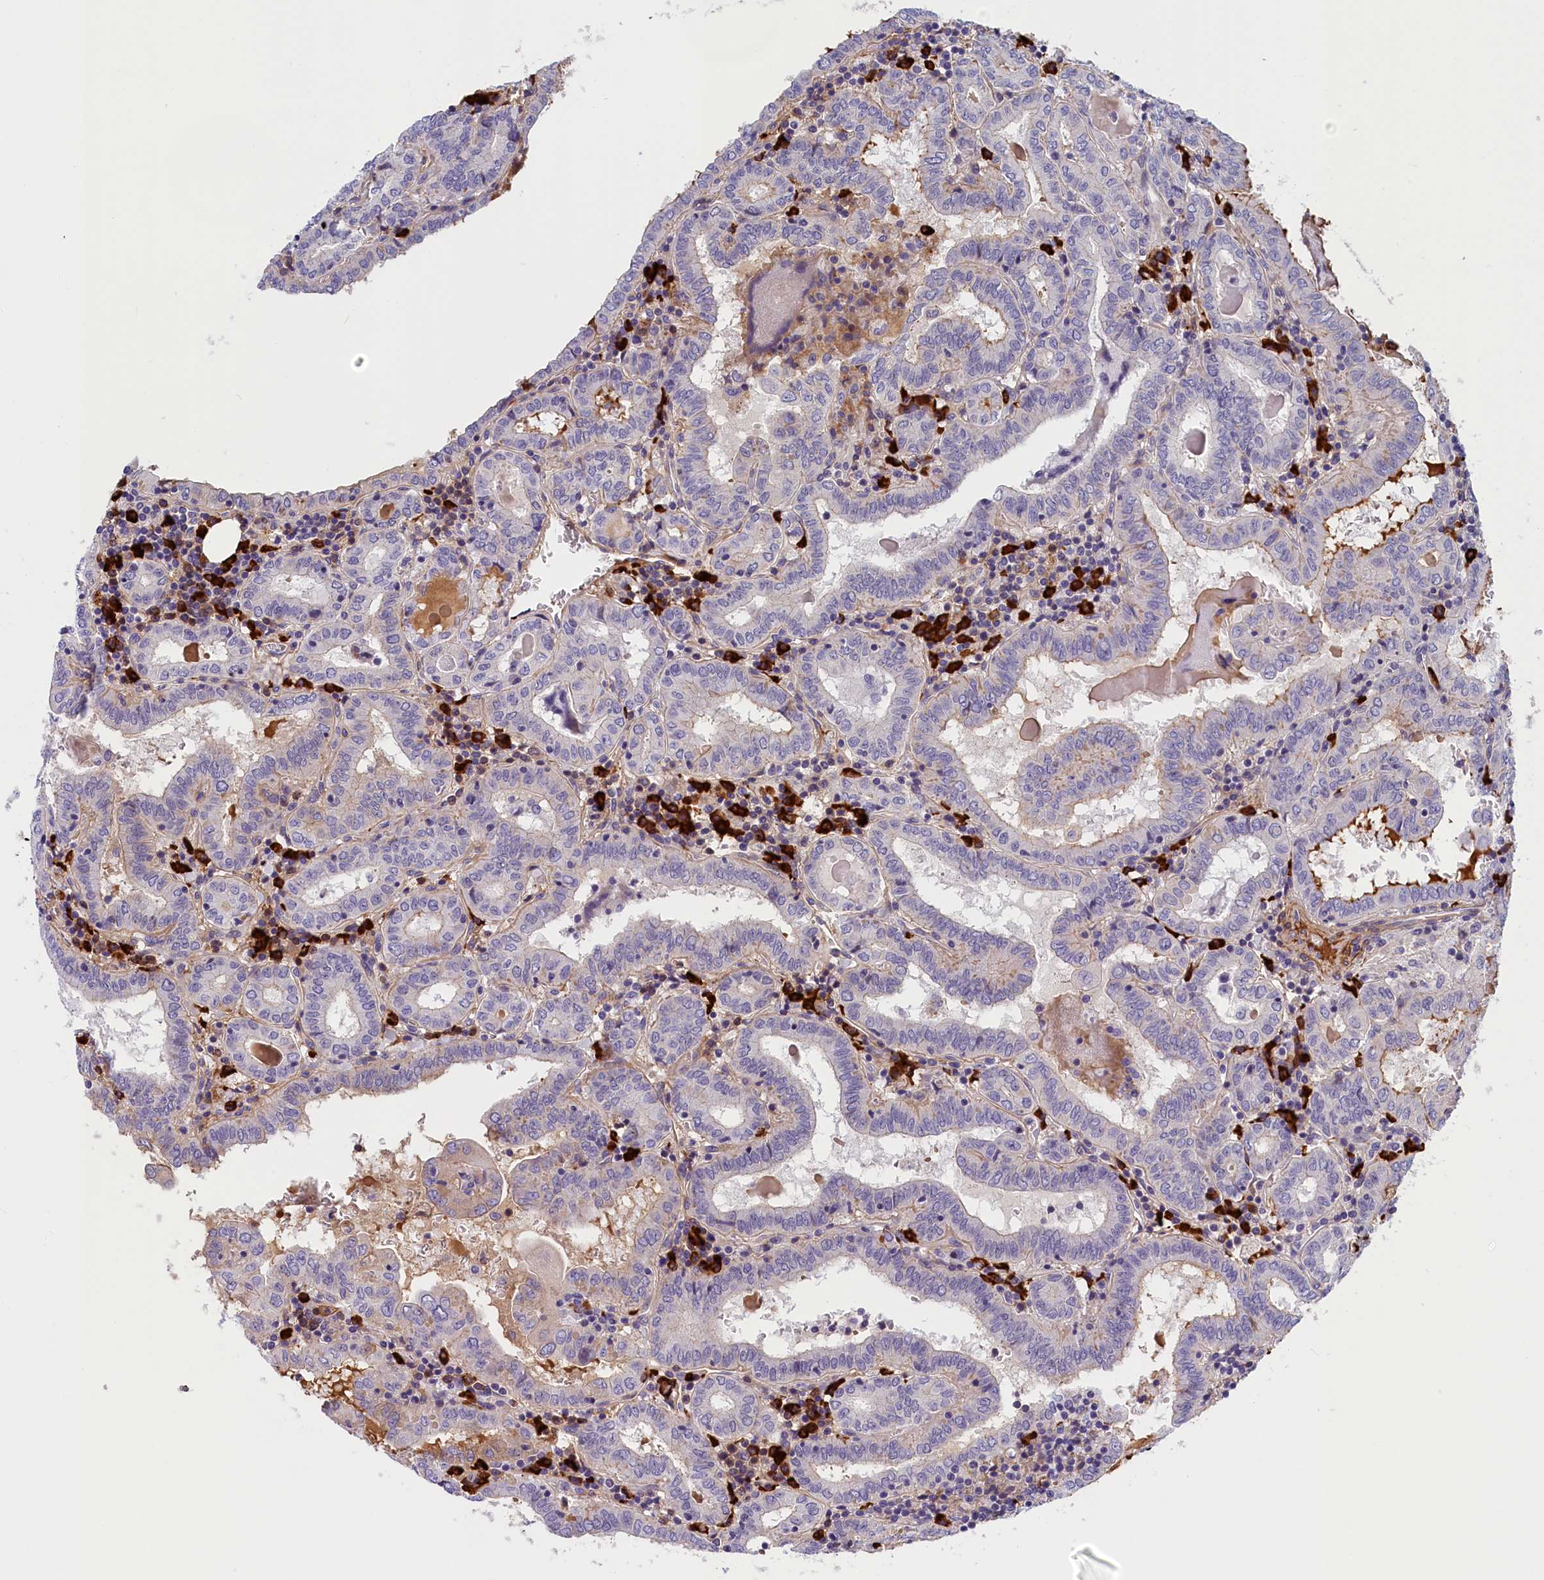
{"staining": {"intensity": "negative", "quantity": "none", "location": "none"}, "tissue": "thyroid cancer", "cell_type": "Tumor cells", "image_type": "cancer", "snomed": [{"axis": "morphology", "description": "Papillary adenocarcinoma, NOS"}, {"axis": "topography", "description": "Thyroid gland"}], "caption": "Immunohistochemistry (IHC) micrograph of thyroid cancer (papillary adenocarcinoma) stained for a protein (brown), which exhibits no staining in tumor cells. (Immunohistochemistry (IHC), brightfield microscopy, high magnification).", "gene": "BCL2L13", "patient": {"sex": "female", "age": 72}}